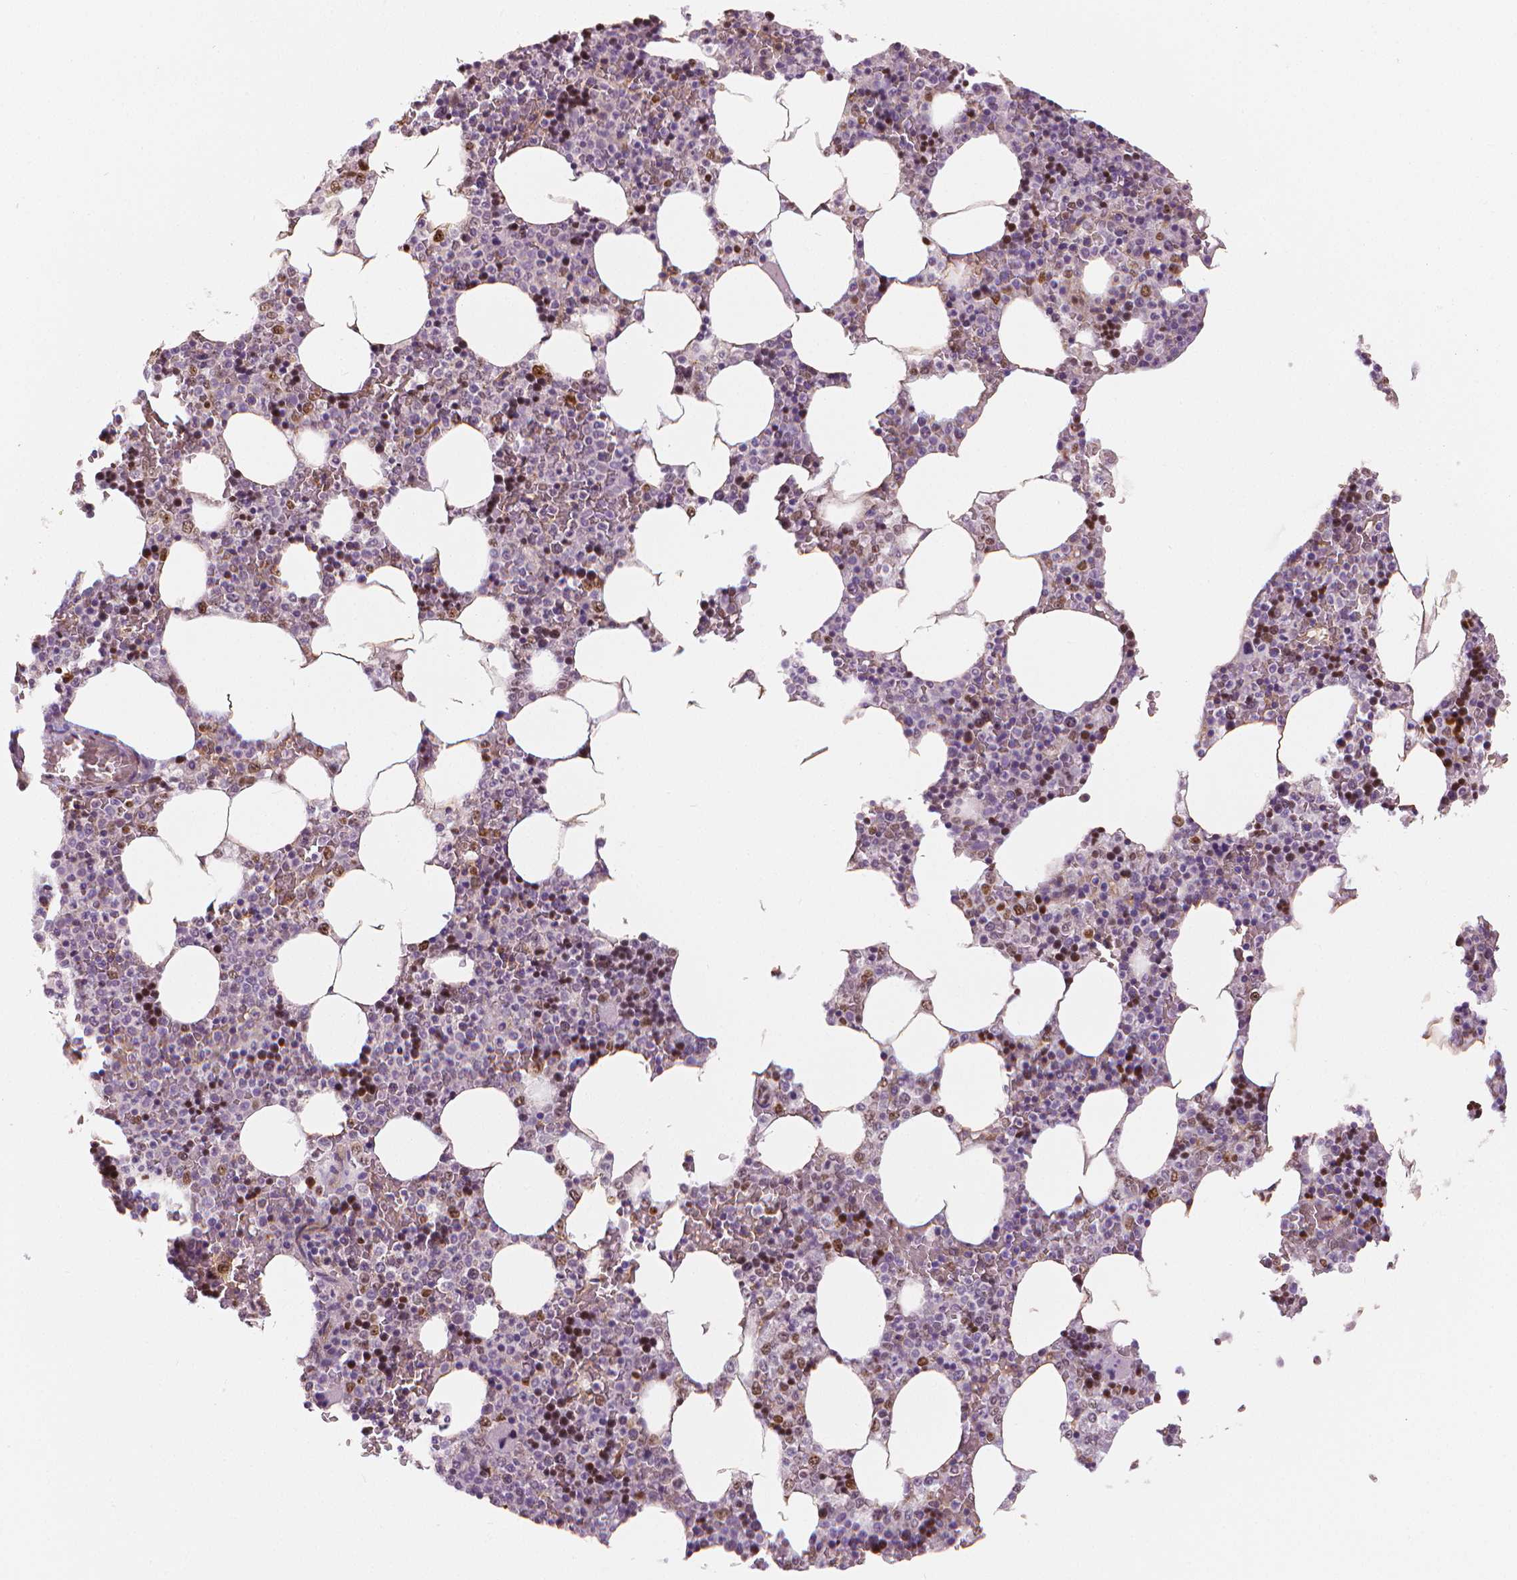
{"staining": {"intensity": "moderate", "quantity": "<25%", "location": "nuclear"}, "tissue": "bone marrow", "cell_type": "Hematopoietic cells", "image_type": "normal", "snomed": [{"axis": "morphology", "description": "Normal tissue, NOS"}, {"axis": "topography", "description": "Bone marrow"}], "caption": "Protein staining by immunohistochemistry reveals moderate nuclear positivity in approximately <25% of hematopoietic cells in benign bone marrow.", "gene": "MKI67", "patient": {"sex": "female", "age": 42}}